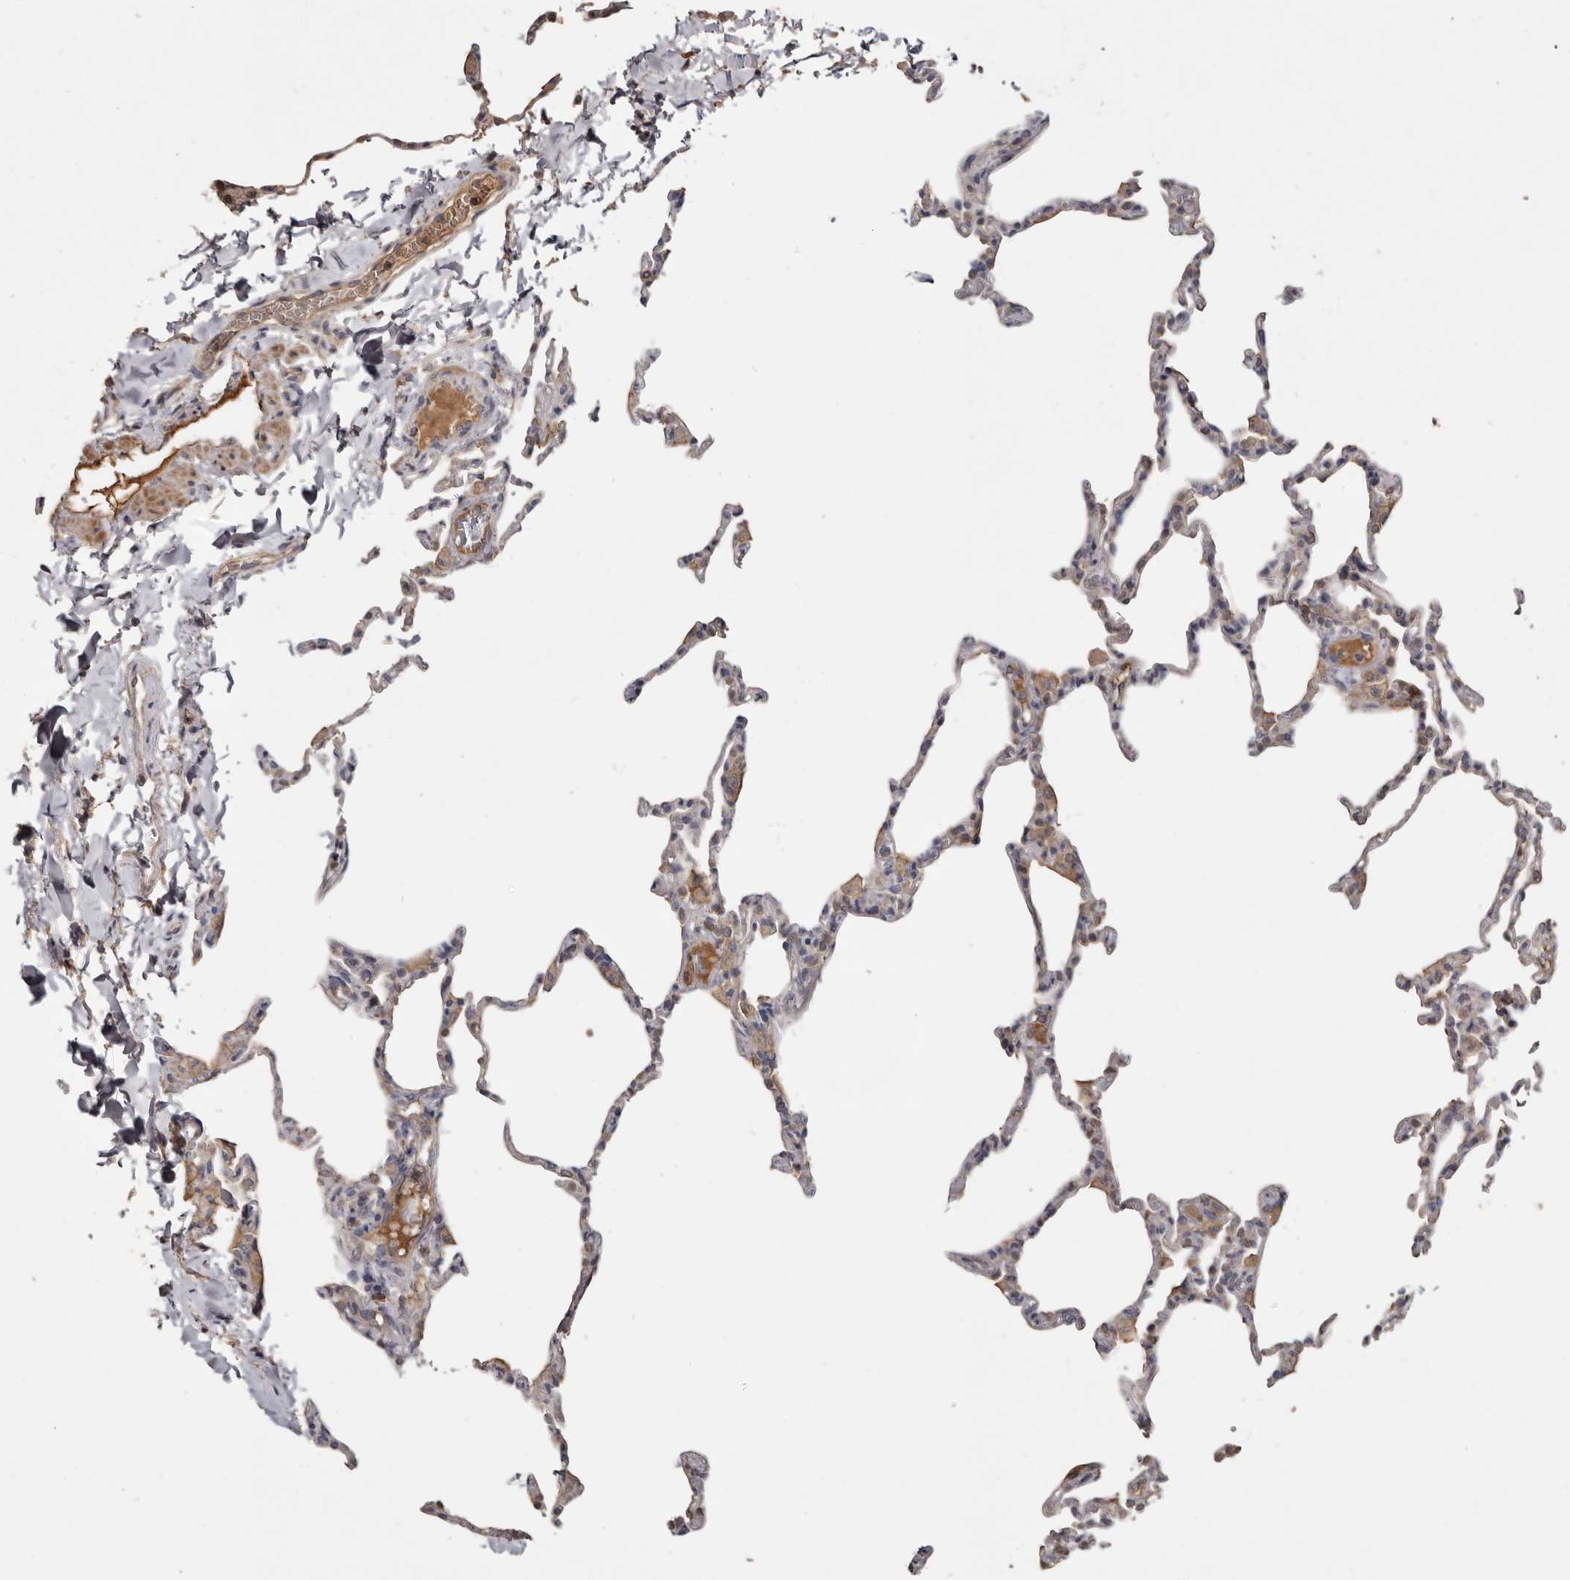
{"staining": {"intensity": "weak", "quantity": "<25%", "location": "cytoplasmic/membranous"}, "tissue": "lung", "cell_type": "Alveolar cells", "image_type": "normal", "snomed": [{"axis": "morphology", "description": "Normal tissue, NOS"}, {"axis": "topography", "description": "Lung"}], "caption": "Immunohistochemistry of unremarkable human lung exhibits no staining in alveolar cells. The staining is performed using DAB brown chromogen with nuclei counter-stained in using hematoxylin.", "gene": "TTC39A", "patient": {"sex": "male", "age": 20}}